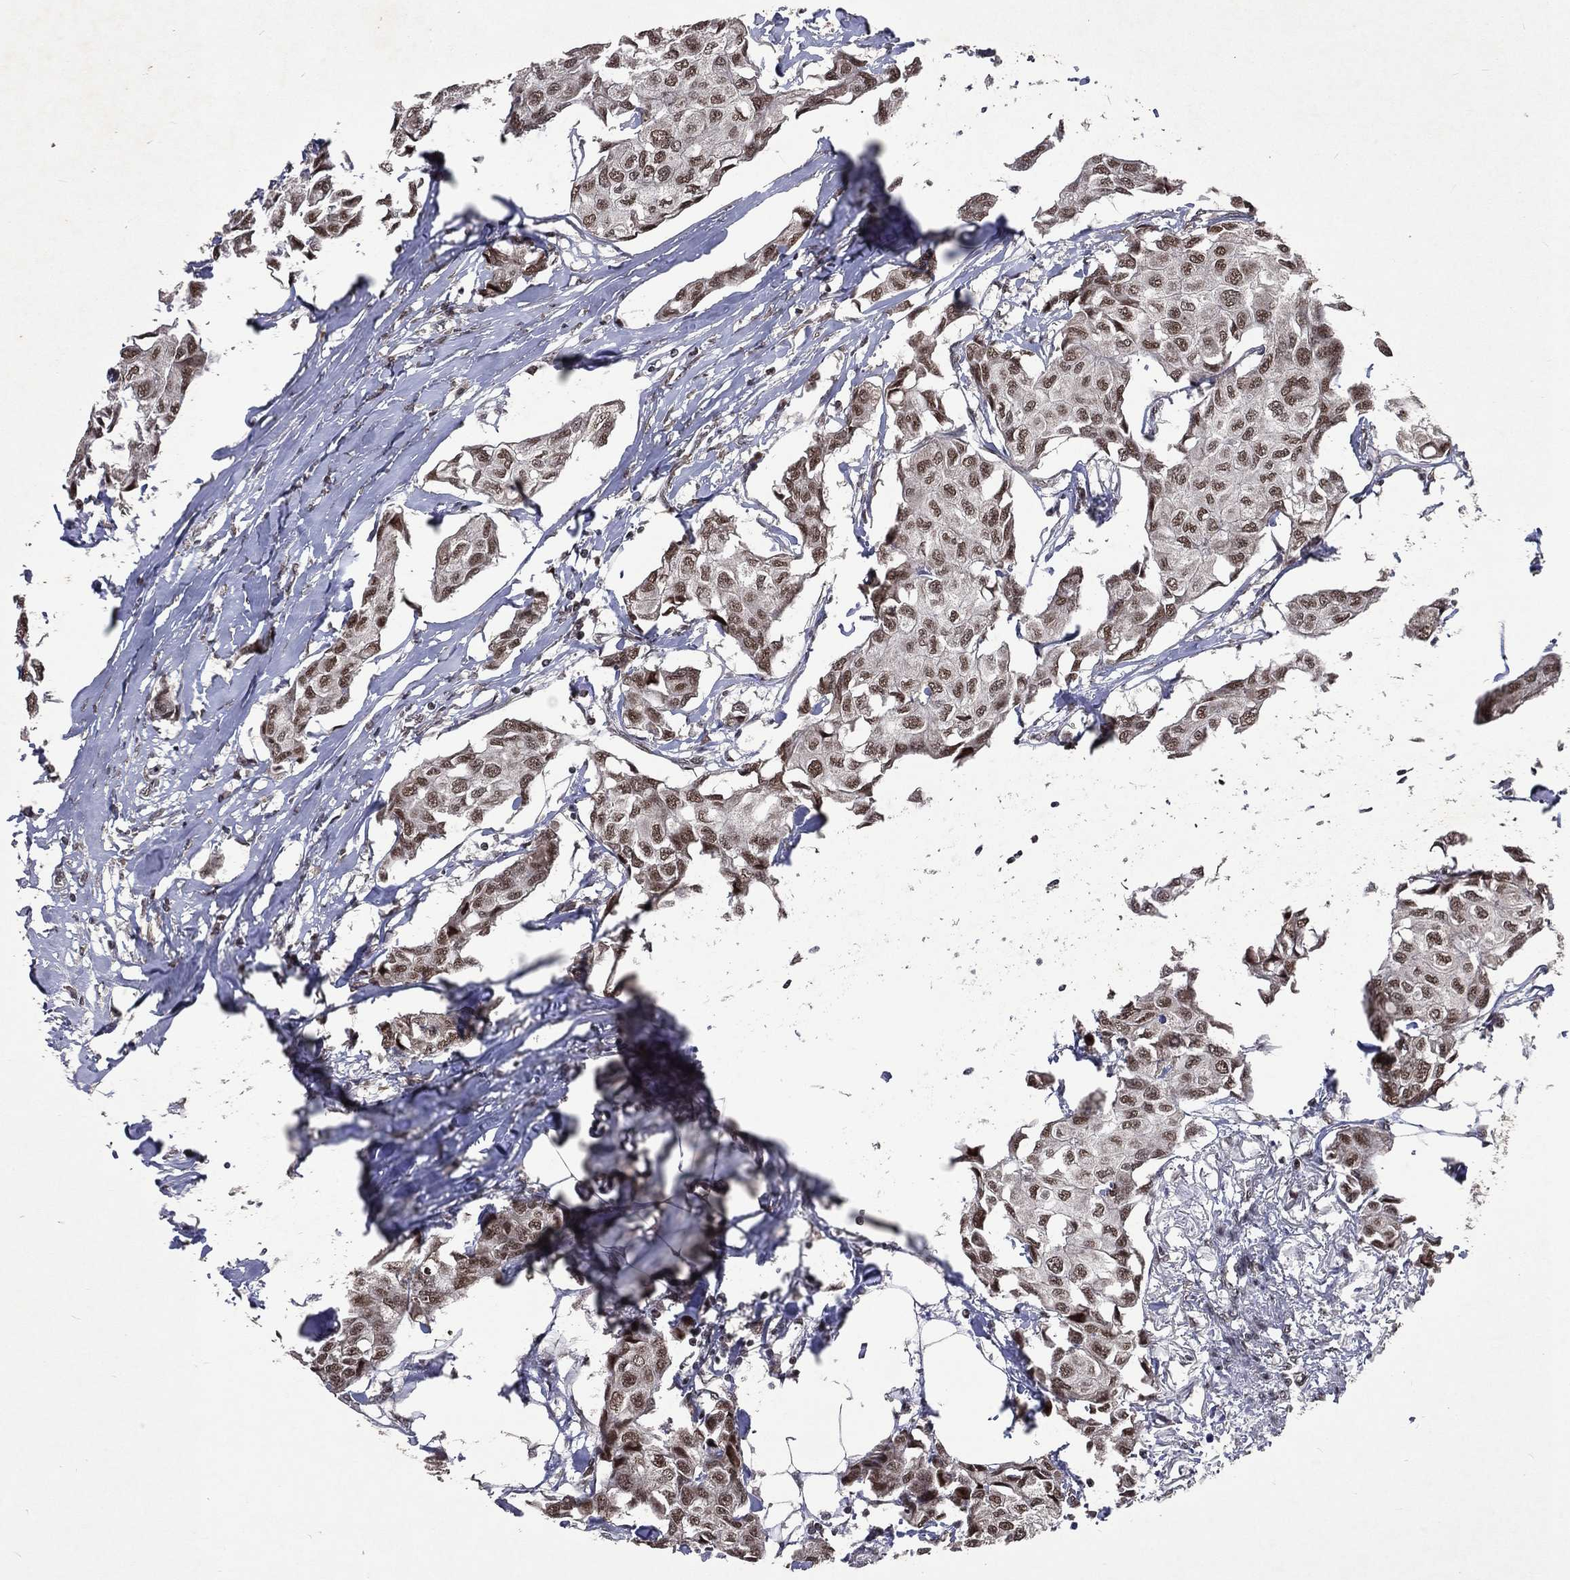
{"staining": {"intensity": "moderate", "quantity": ">75%", "location": "nuclear"}, "tissue": "breast cancer", "cell_type": "Tumor cells", "image_type": "cancer", "snomed": [{"axis": "morphology", "description": "Duct carcinoma"}, {"axis": "topography", "description": "Breast"}], "caption": "Immunohistochemistry (IHC) photomicrograph of neoplastic tissue: human invasive ductal carcinoma (breast) stained using IHC reveals medium levels of moderate protein expression localized specifically in the nuclear of tumor cells, appearing as a nuclear brown color.", "gene": "DMAP1", "patient": {"sex": "female", "age": 80}}